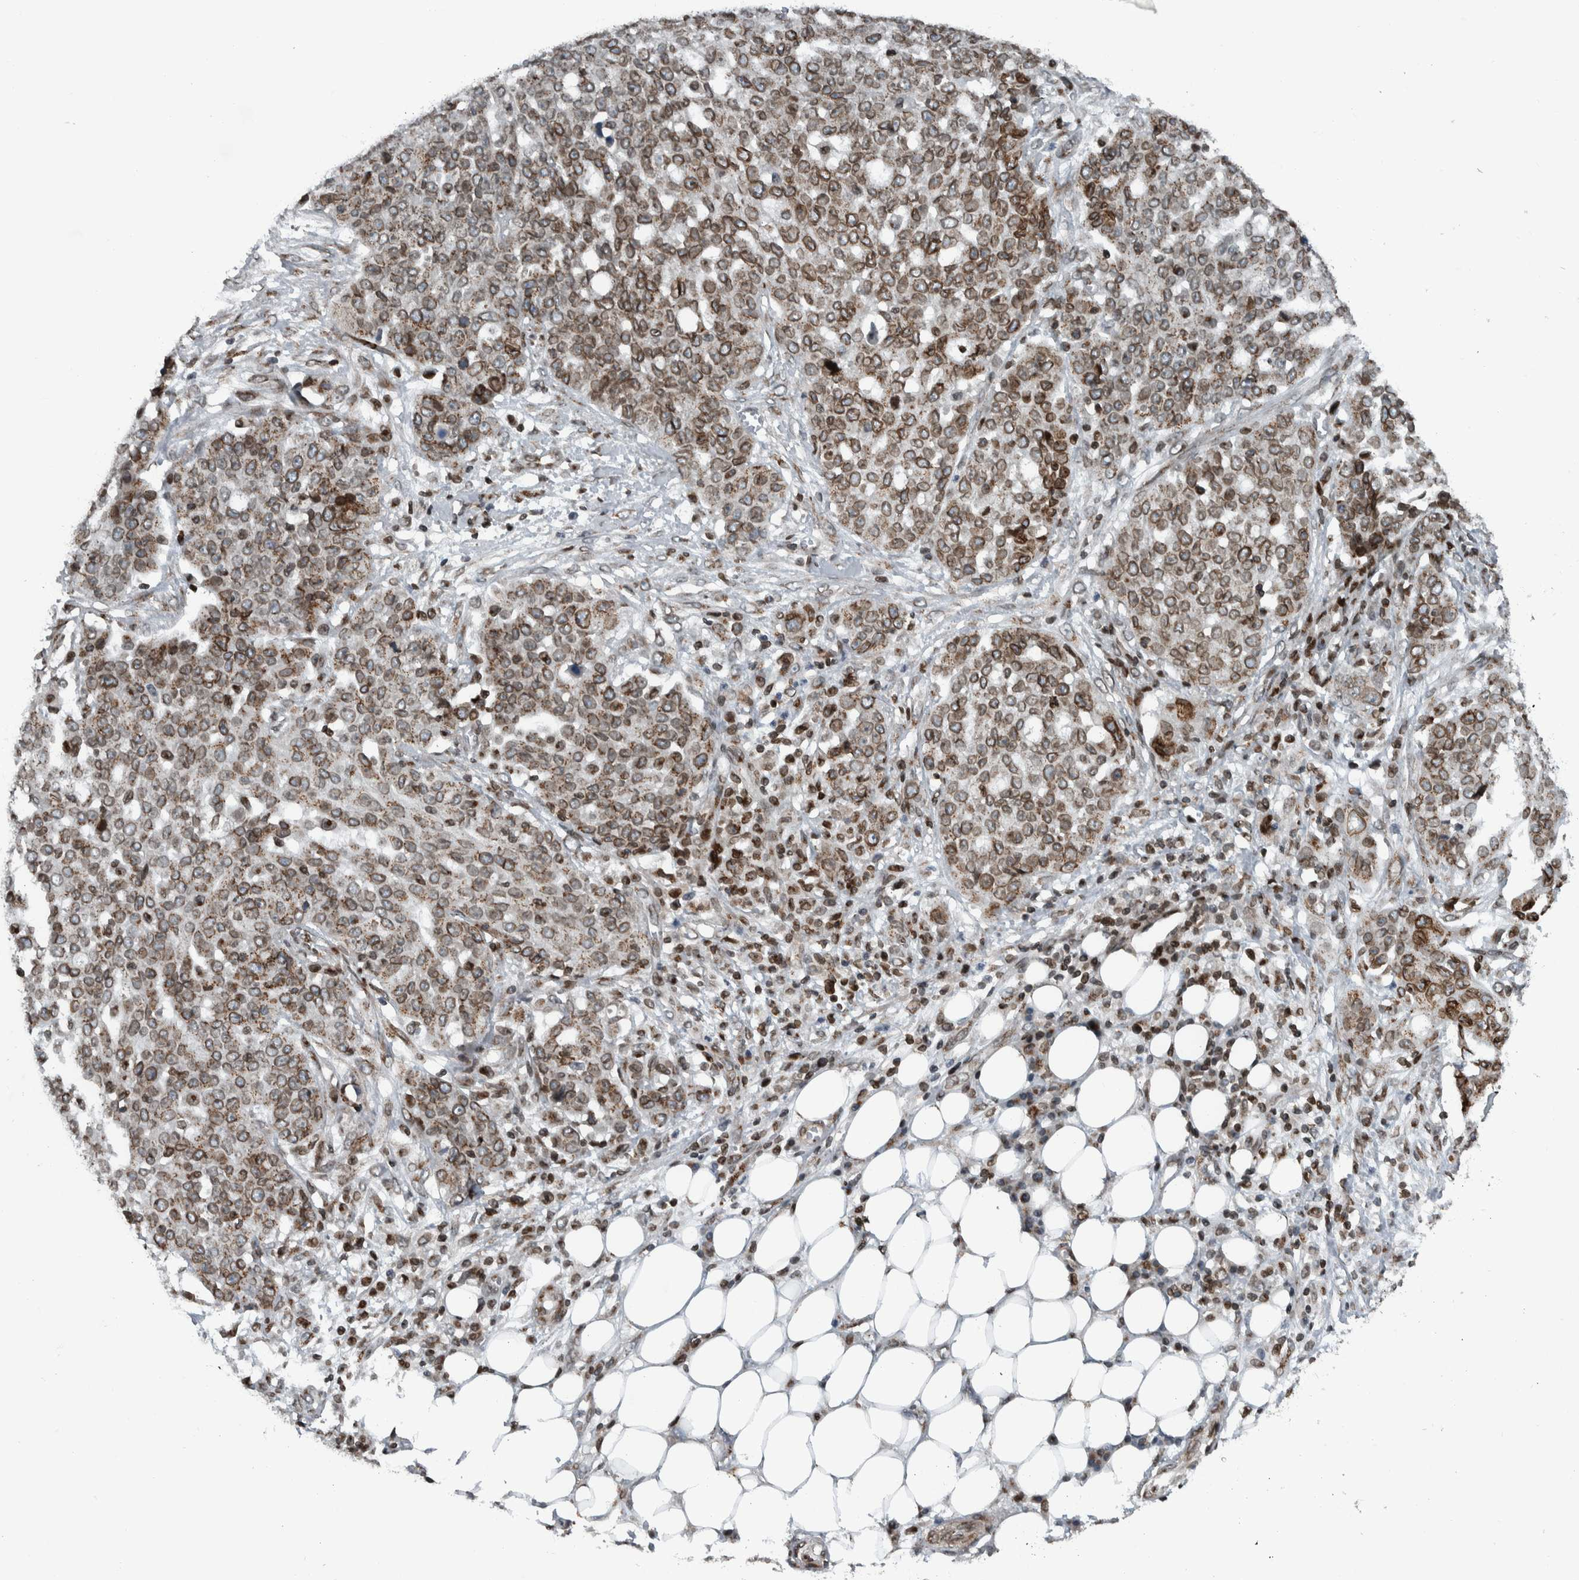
{"staining": {"intensity": "moderate", "quantity": "25%-75%", "location": "cytoplasmic/membranous,nuclear"}, "tissue": "ovarian cancer", "cell_type": "Tumor cells", "image_type": "cancer", "snomed": [{"axis": "morphology", "description": "Cystadenocarcinoma, serous, NOS"}, {"axis": "topography", "description": "Soft tissue"}, {"axis": "topography", "description": "Ovary"}], "caption": "Moderate cytoplasmic/membranous and nuclear staining is appreciated in approximately 25%-75% of tumor cells in ovarian cancer (serous cystadenocarcinoma). (DAB (3,3'-diaminobenzidine) = brown stain, brightfield microscopy at high magnification).", "gene": "FAM135B", "patient": {"sex": "female", "age": 57}}